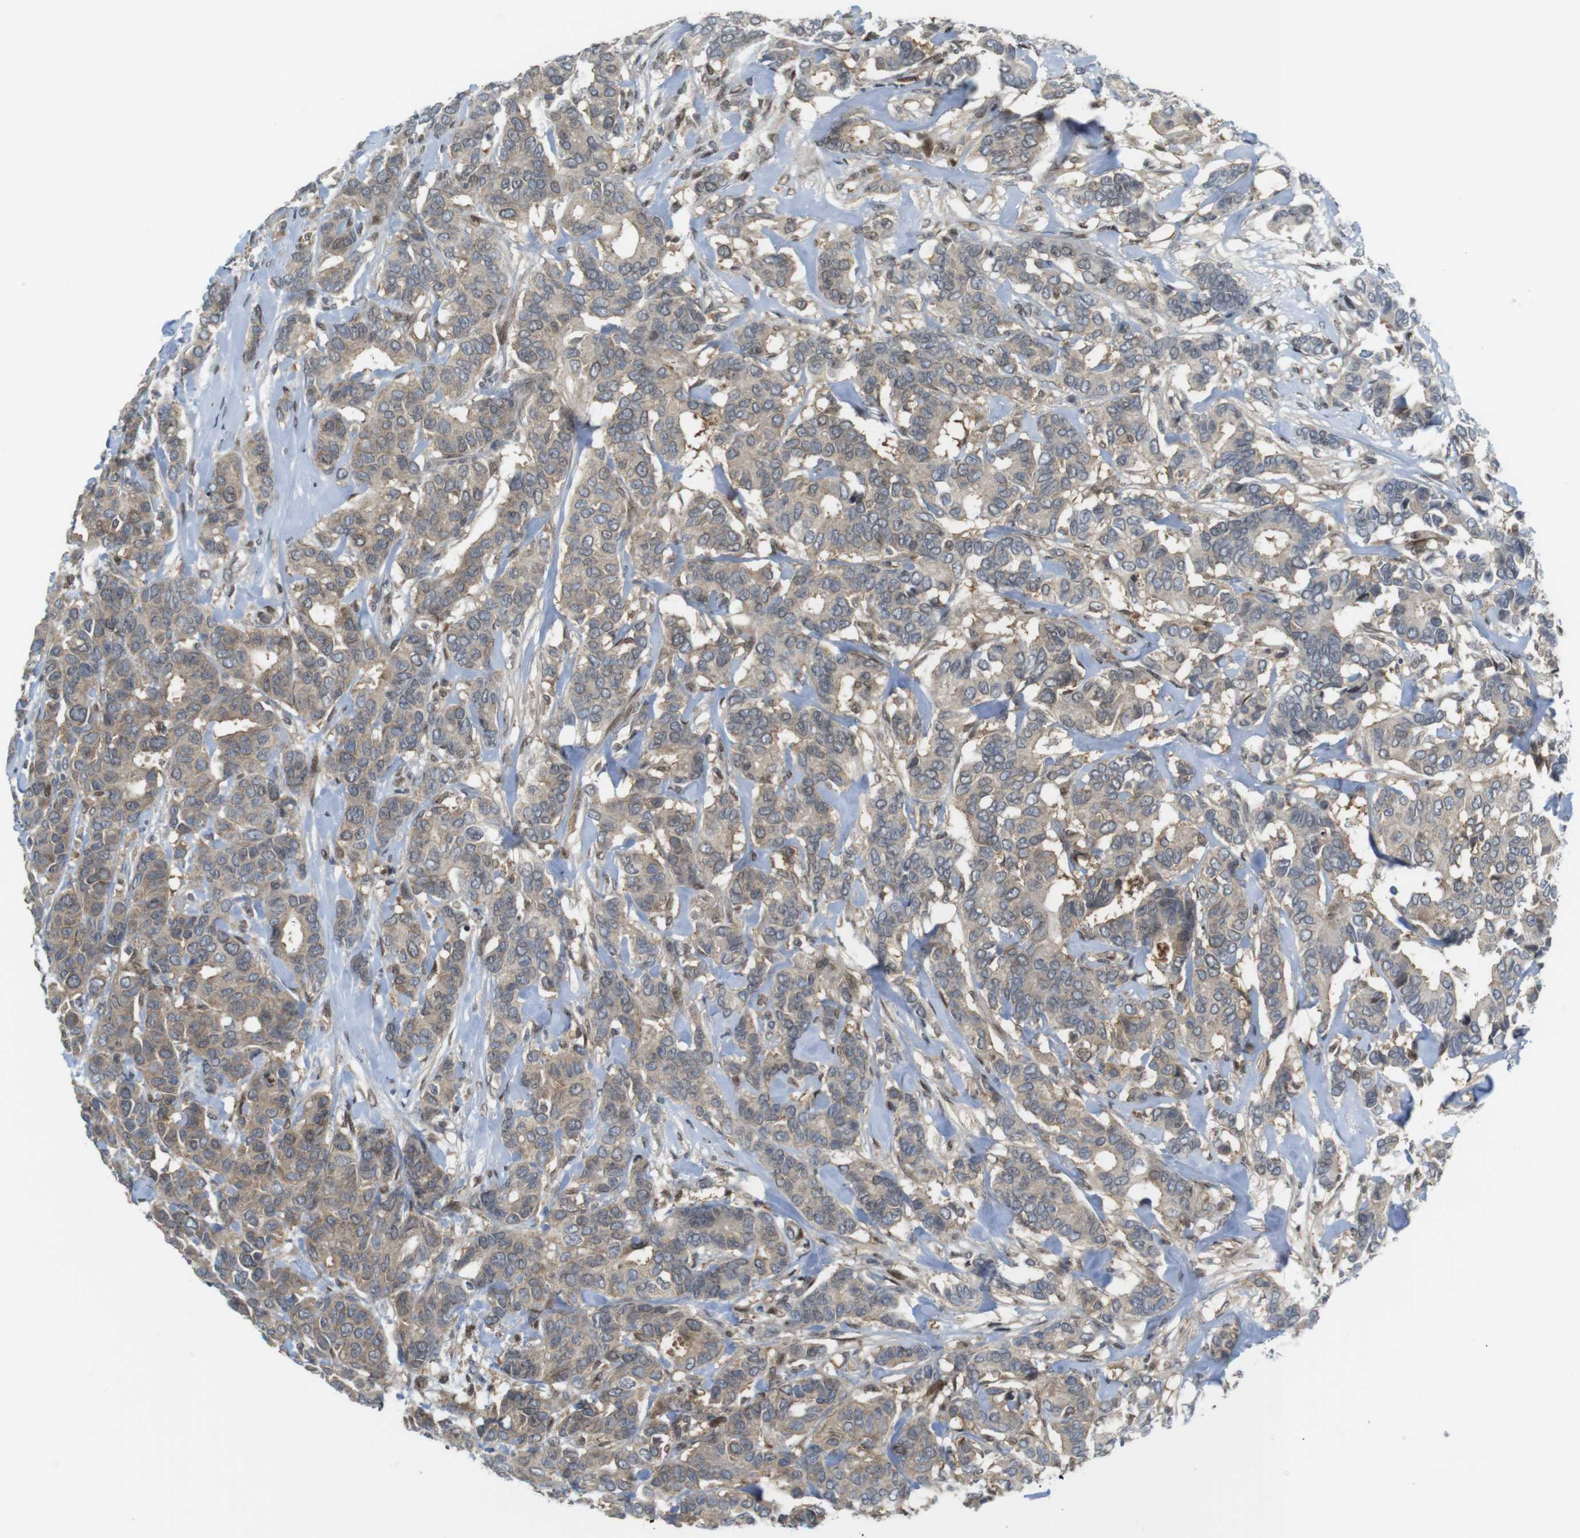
{"staining": {"intensity": "weak", "quantity": ">75%", "location": "cytoplasmic/membranous"}, "tissue": "breast cancer", "cell_type": "Tumor cells", "image_type": "cancer", "snomed": [{"axis": "morphology", "description": "Duct carcinoma"}, {"axis": "topography", "description": "Breast"}], "caption": "Breast cancer was stained to show a protein in brown. There is low levels of weak cytoplasmic/membranous expression in about >75% of tumor cells.", "gene": "RCC1", "patient": {"sex": "female", "age": 87}}